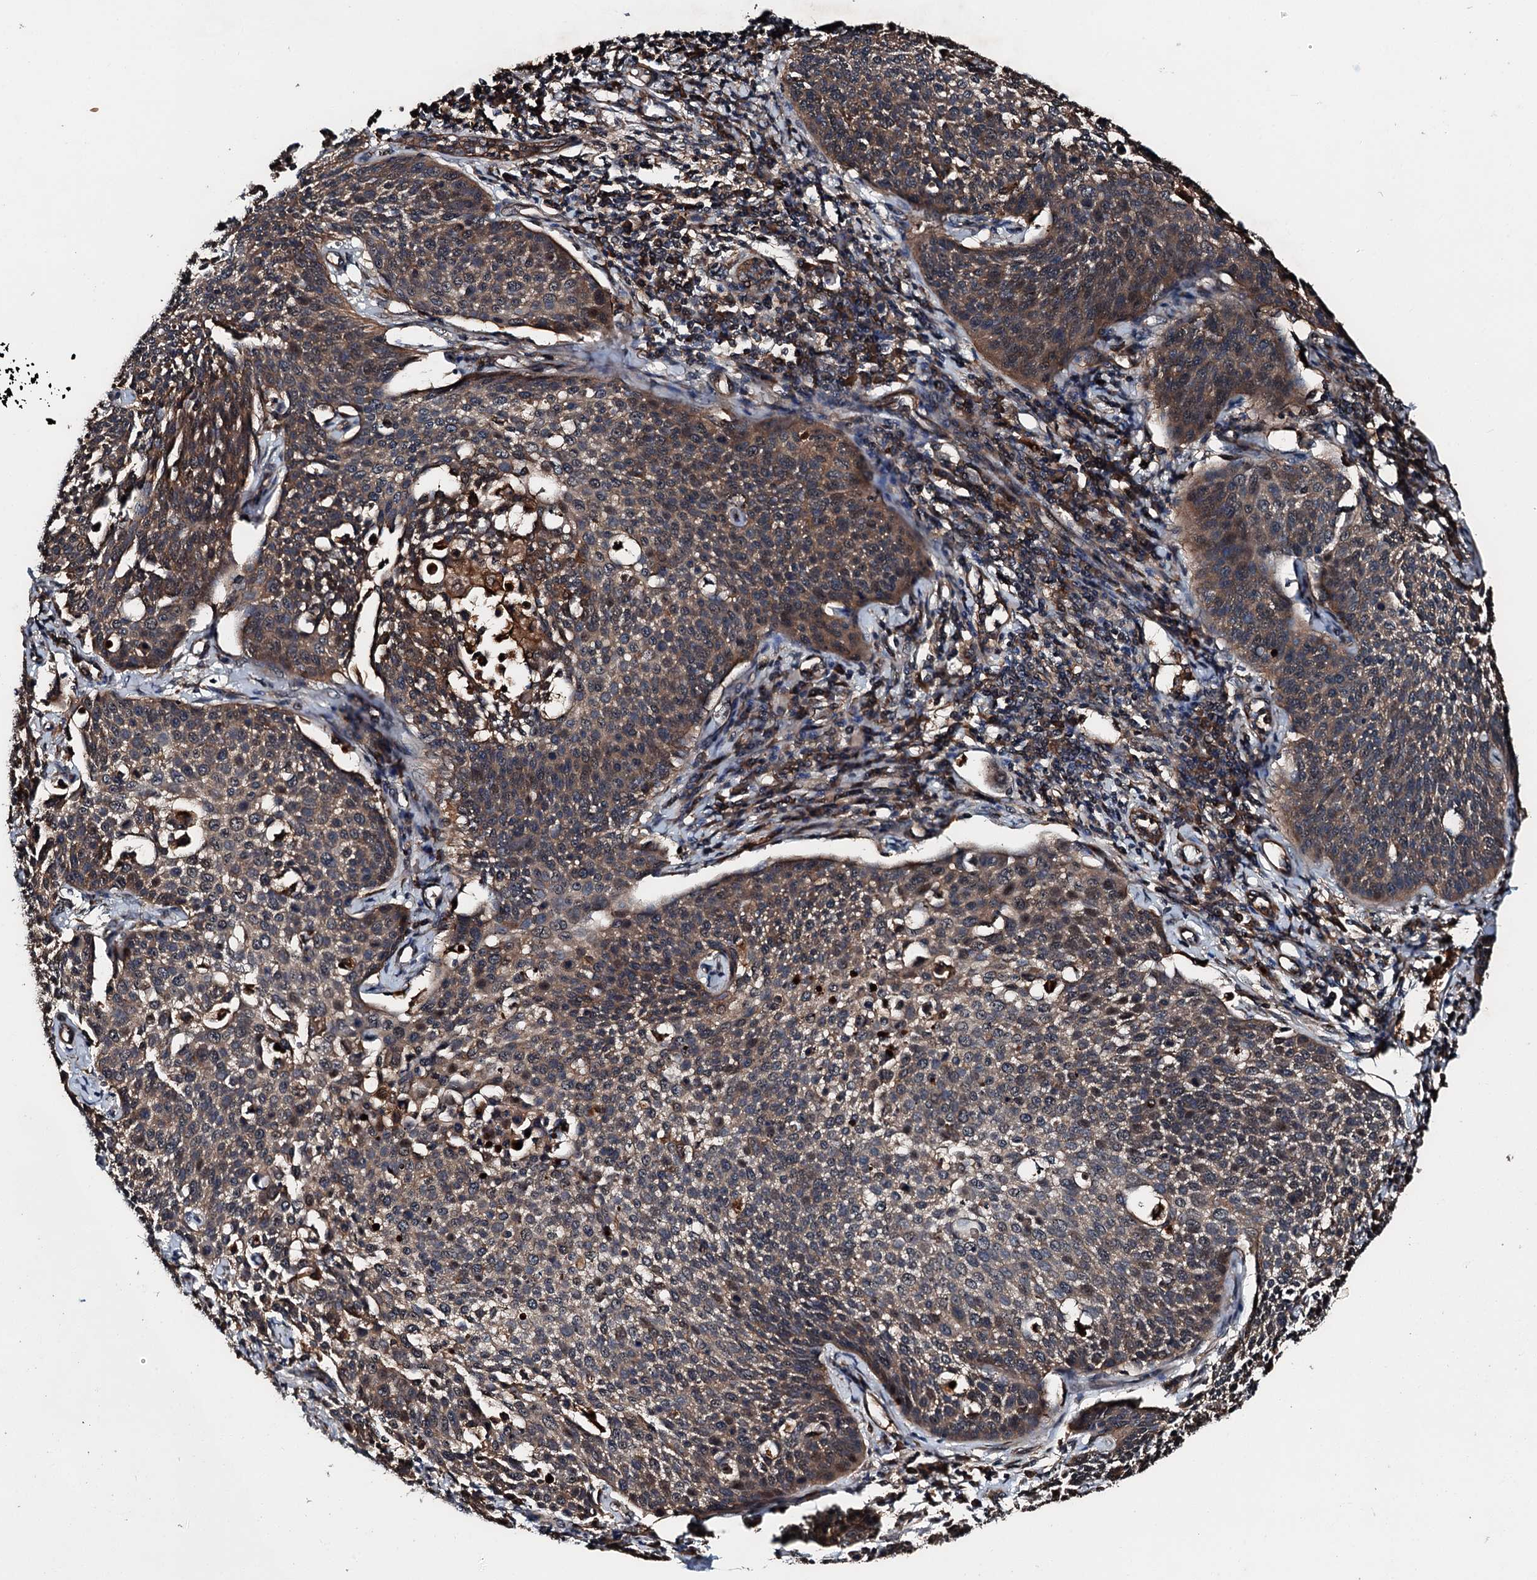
{"staining": {"intensity": "moderate", "quantity": ">75%", "location": "cytoplasmic/membranous"}, "tissue": "cervical cancer", "cell_type": "Tumor cells", "image_type": "cancer", "snomed": [{"axis": "morphology", "description": "Squamous cell carcinoma, NOS"}, {"axis": "topography", "description": "Cervix"}], "caption": "Cervical squamous cell carcinoma stained for a protein (brown) displays moderate cytoplasmic/membranous positive expression in about >75% of tumor cells.", "gene": "FGD4", "patient": {"sex": "female", "age": 34}}